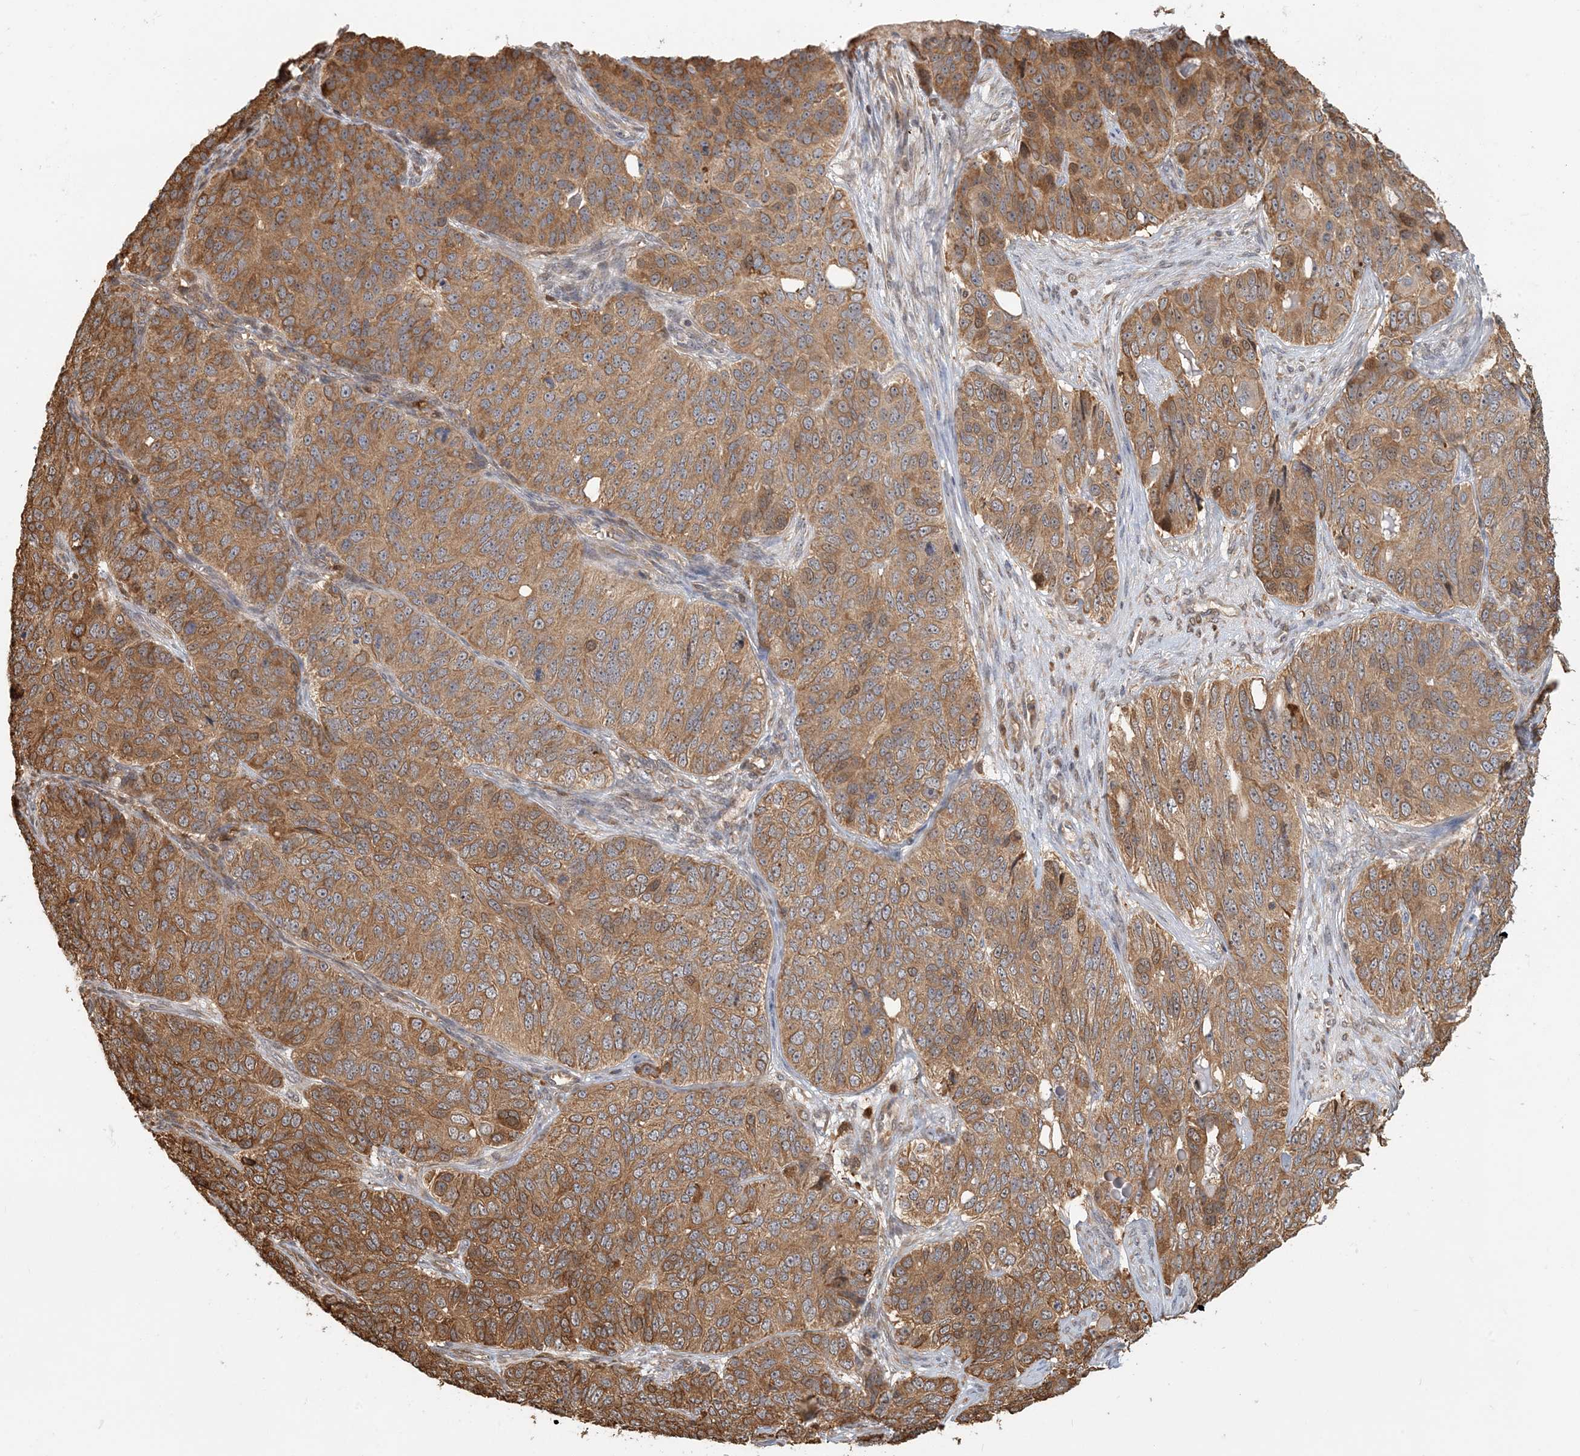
{"staining": {"intensity": "moderate", "quantity": ">75%", "location": "cytoplasmic/membranous"}, "tissue": "ovarian cancer", "cell_type": "Tumor cells", "image_type": "cancer", "snomed": [{"axis": "morphology", "description": "Carcinoma, endometroid"}, {"axis": "topography", "description": "Ovary"}], "caption": "A histopathology image showing moderate cytoplasmic/membranous positivity in about >75% of tumor cells in ovarian cancer, as visualized by brown immunohistochemical staining.", "gene": "HNMT", "patient": {"sex": "female", "age": 51}}